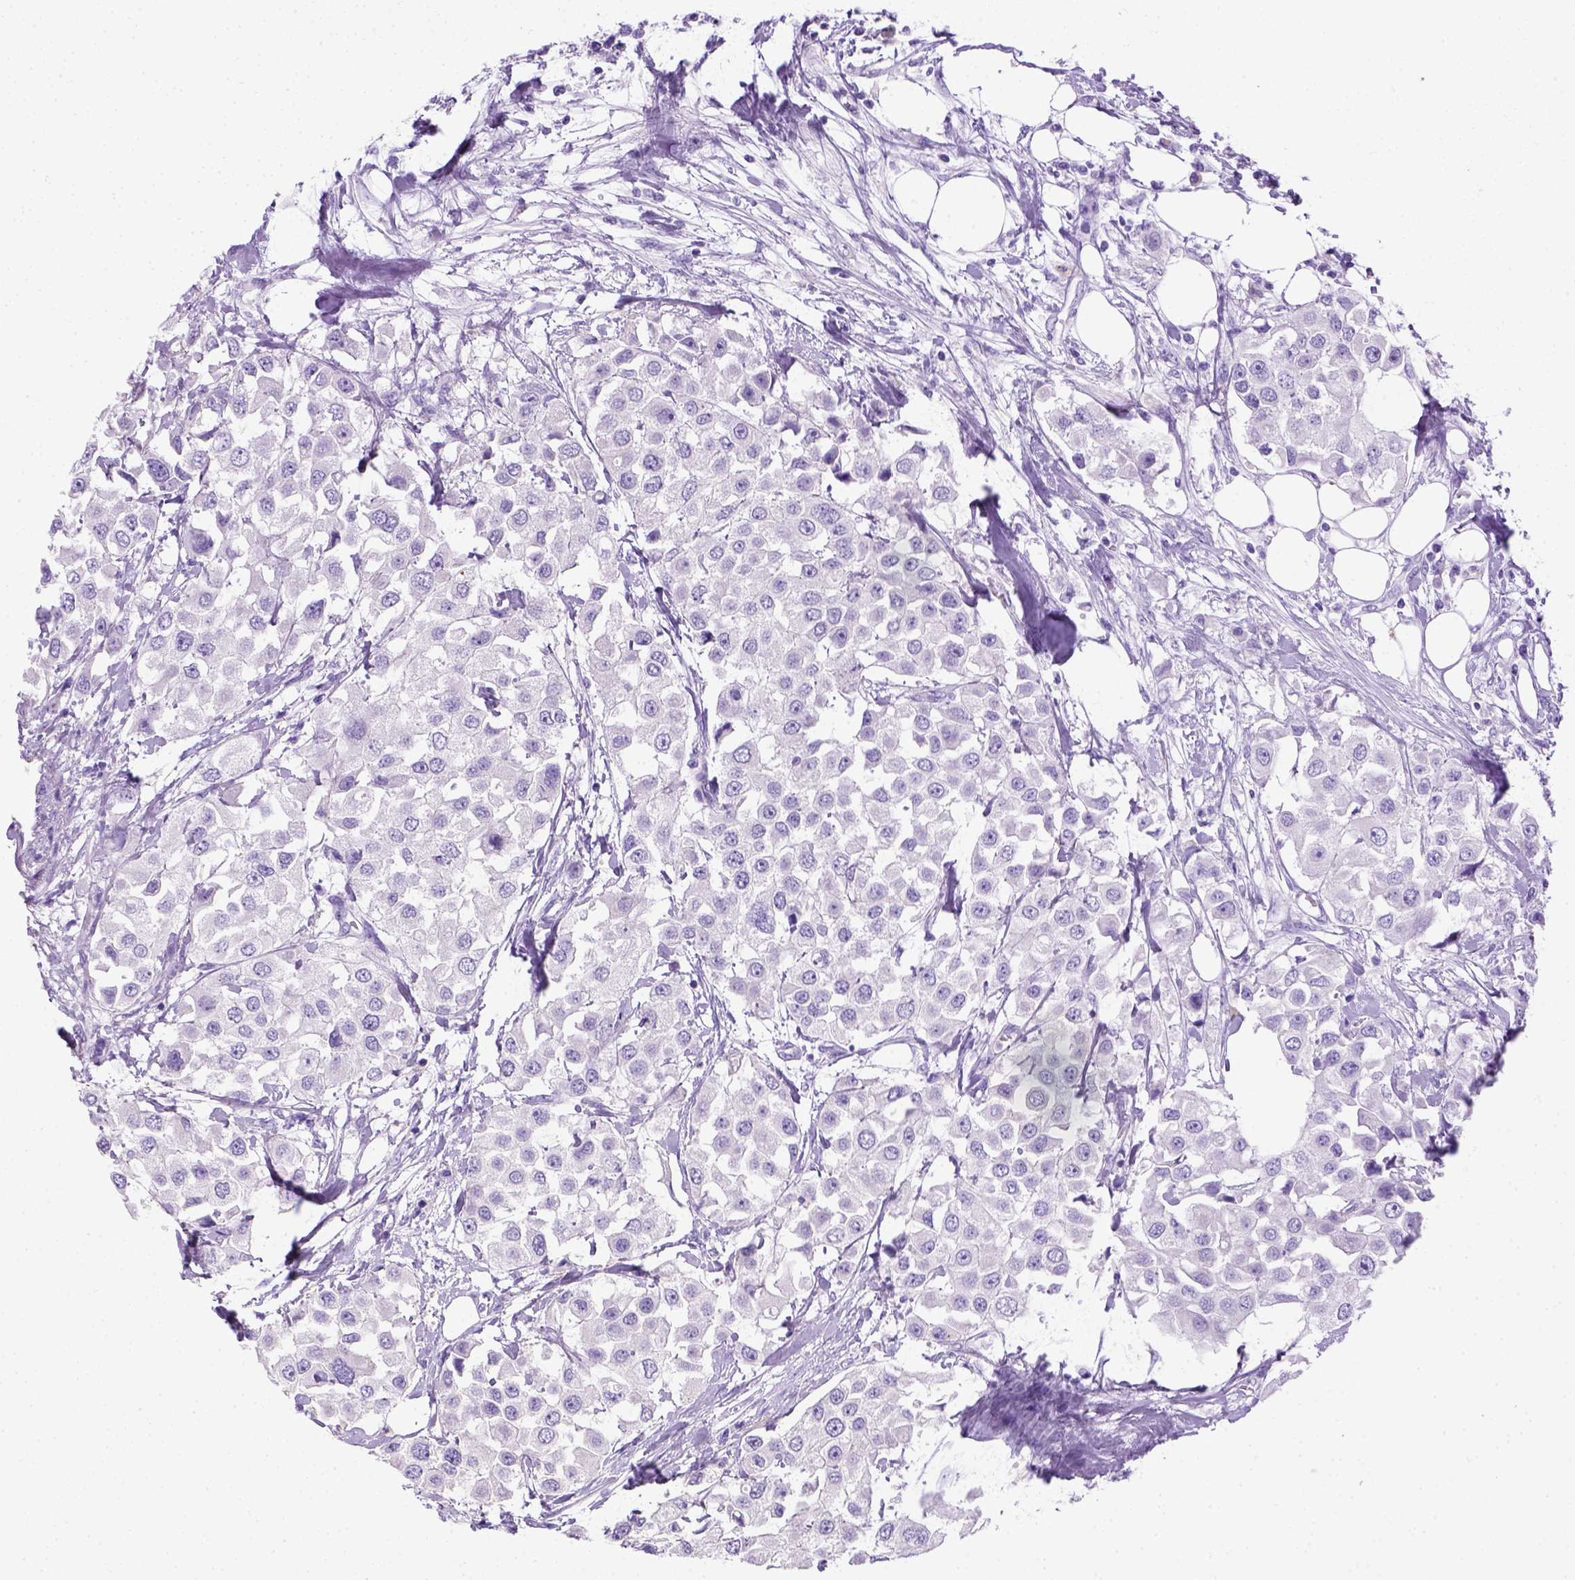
{"staining": {"intensity": "negative", "quantity": "none", "location": "none"}, "tissue": "urothelial cancer", "cell_type": "Tumor cells", "image_type": "cancer", "snomed": [{"axis": "morphology", "description": "Urothelial carcinoma, High grade"}, {"axis": "topography", "description": "Urinary bladder"}], "caption": "Urothelial cancer was stained to show a protein in brown. There is no significant positivity in tumor cells.", "gene": "KRT71", "patient": {"sex": "female", "age": 64}}